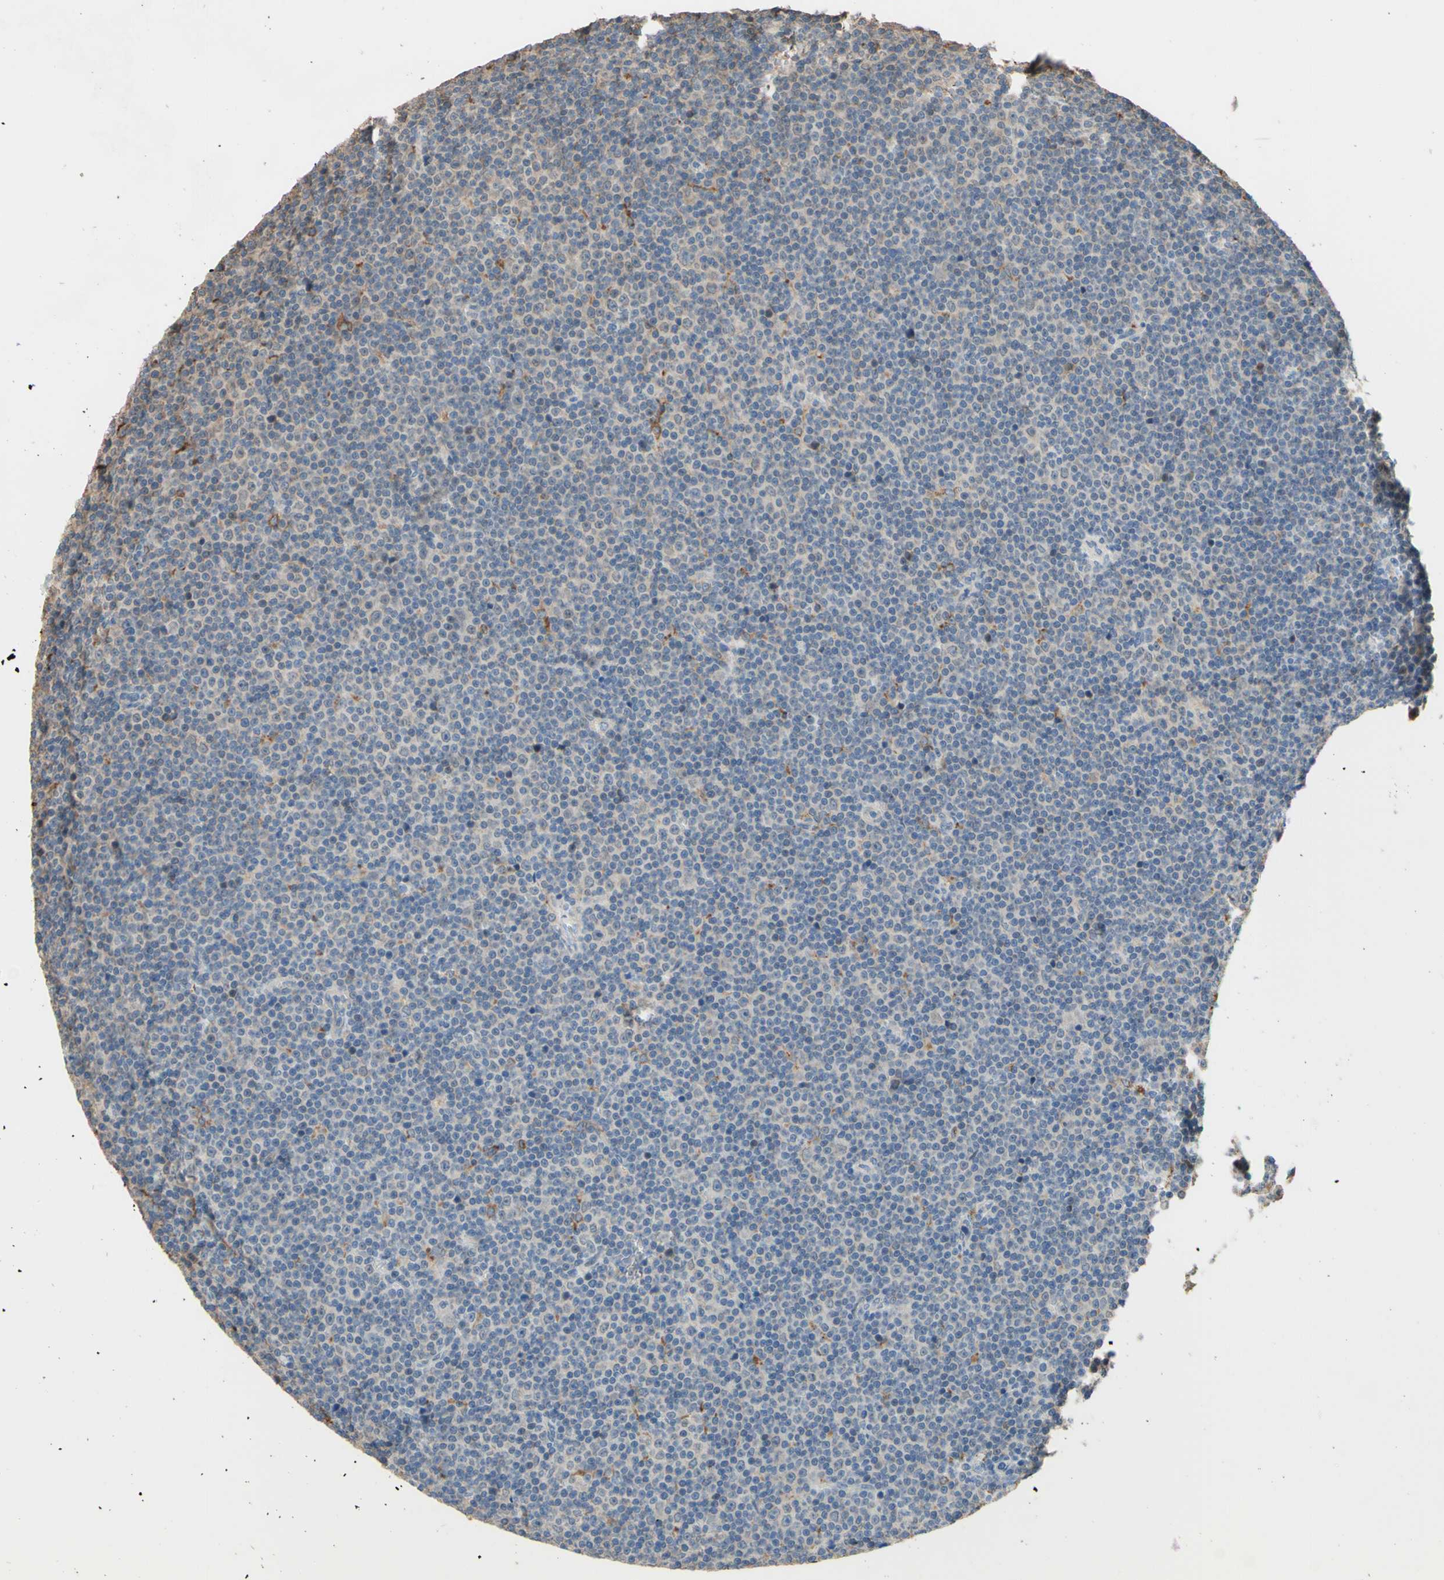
{"staining": {"intensity": "negative", "quantity": "none", "location": "none"}, "tissue": "lymphoma", "cell_type": "Tumor cells", "image_type": "cancer", "snomed": [{"axis": "morphology", "description": "Malignant lymphoma, non-Hodgkin's type, Low grade"}, {"axis": "topography", "description": "Lymph node"}], "caption": "This is a histopathology image of IHC staining of malignant lymphoma, non-Hodgkin's type (low-grade), which shows no expression in tumor cells.", "gene": "SMIM19", "patient": {"sex": "female", "age": 67}}